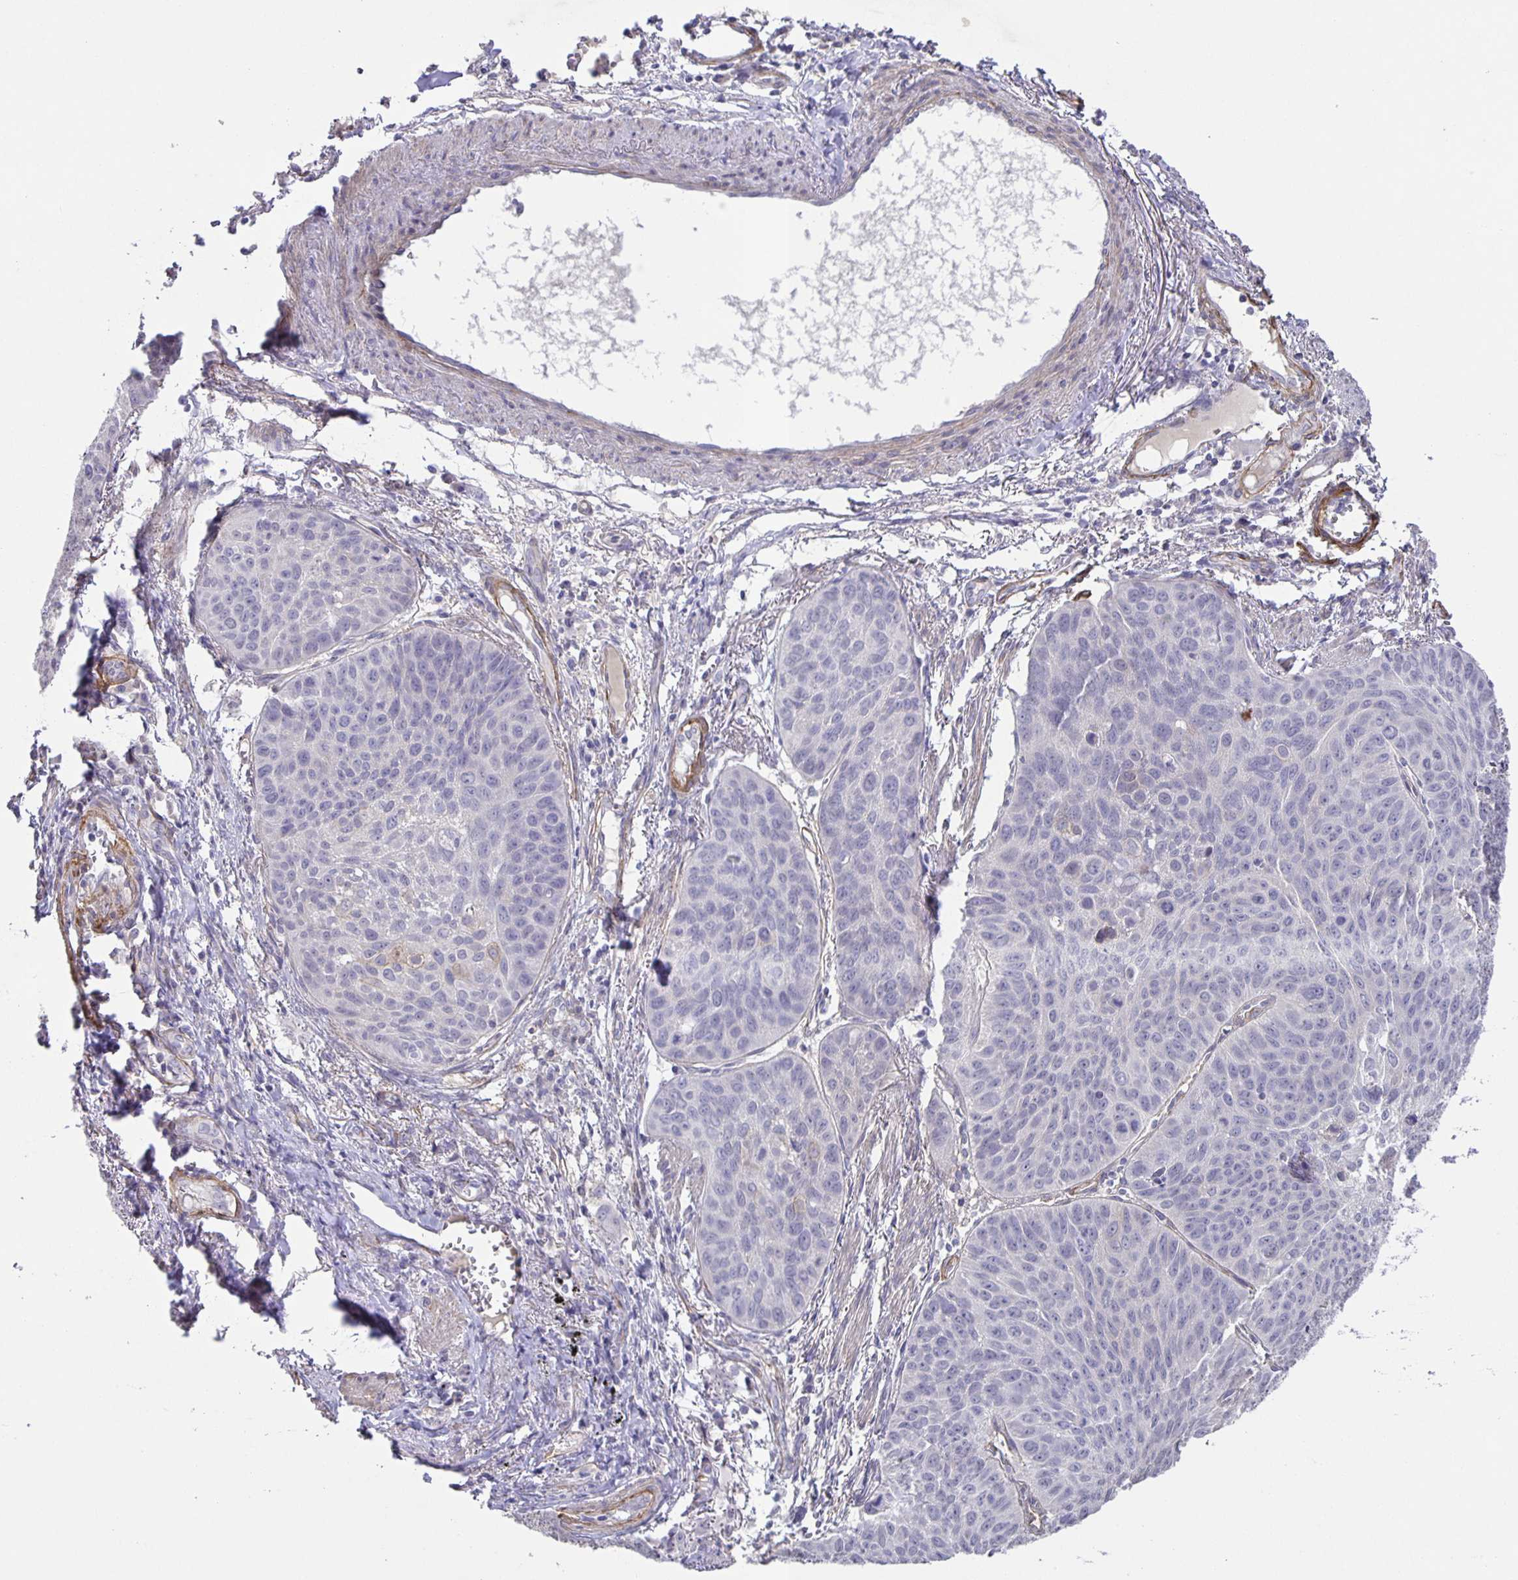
{"staining": {"intensity": "negative", "quantity": "none", "location": "none"}, "tissue": "lung cancer", "cell_type": "Tumor cells", "image_type": "cancer", "snomed": [{"axis": "morphology", "description": "Squamous cell carcinoma, NOS"}, {"axis": "topography", "description": "Lung"}], "caption": "Lung cancer was stained to show a protein in brown. There is no significant staining in tumor cells.", "gene": "SRCIN1", "patient": {"sex": "male", "age": 71}}